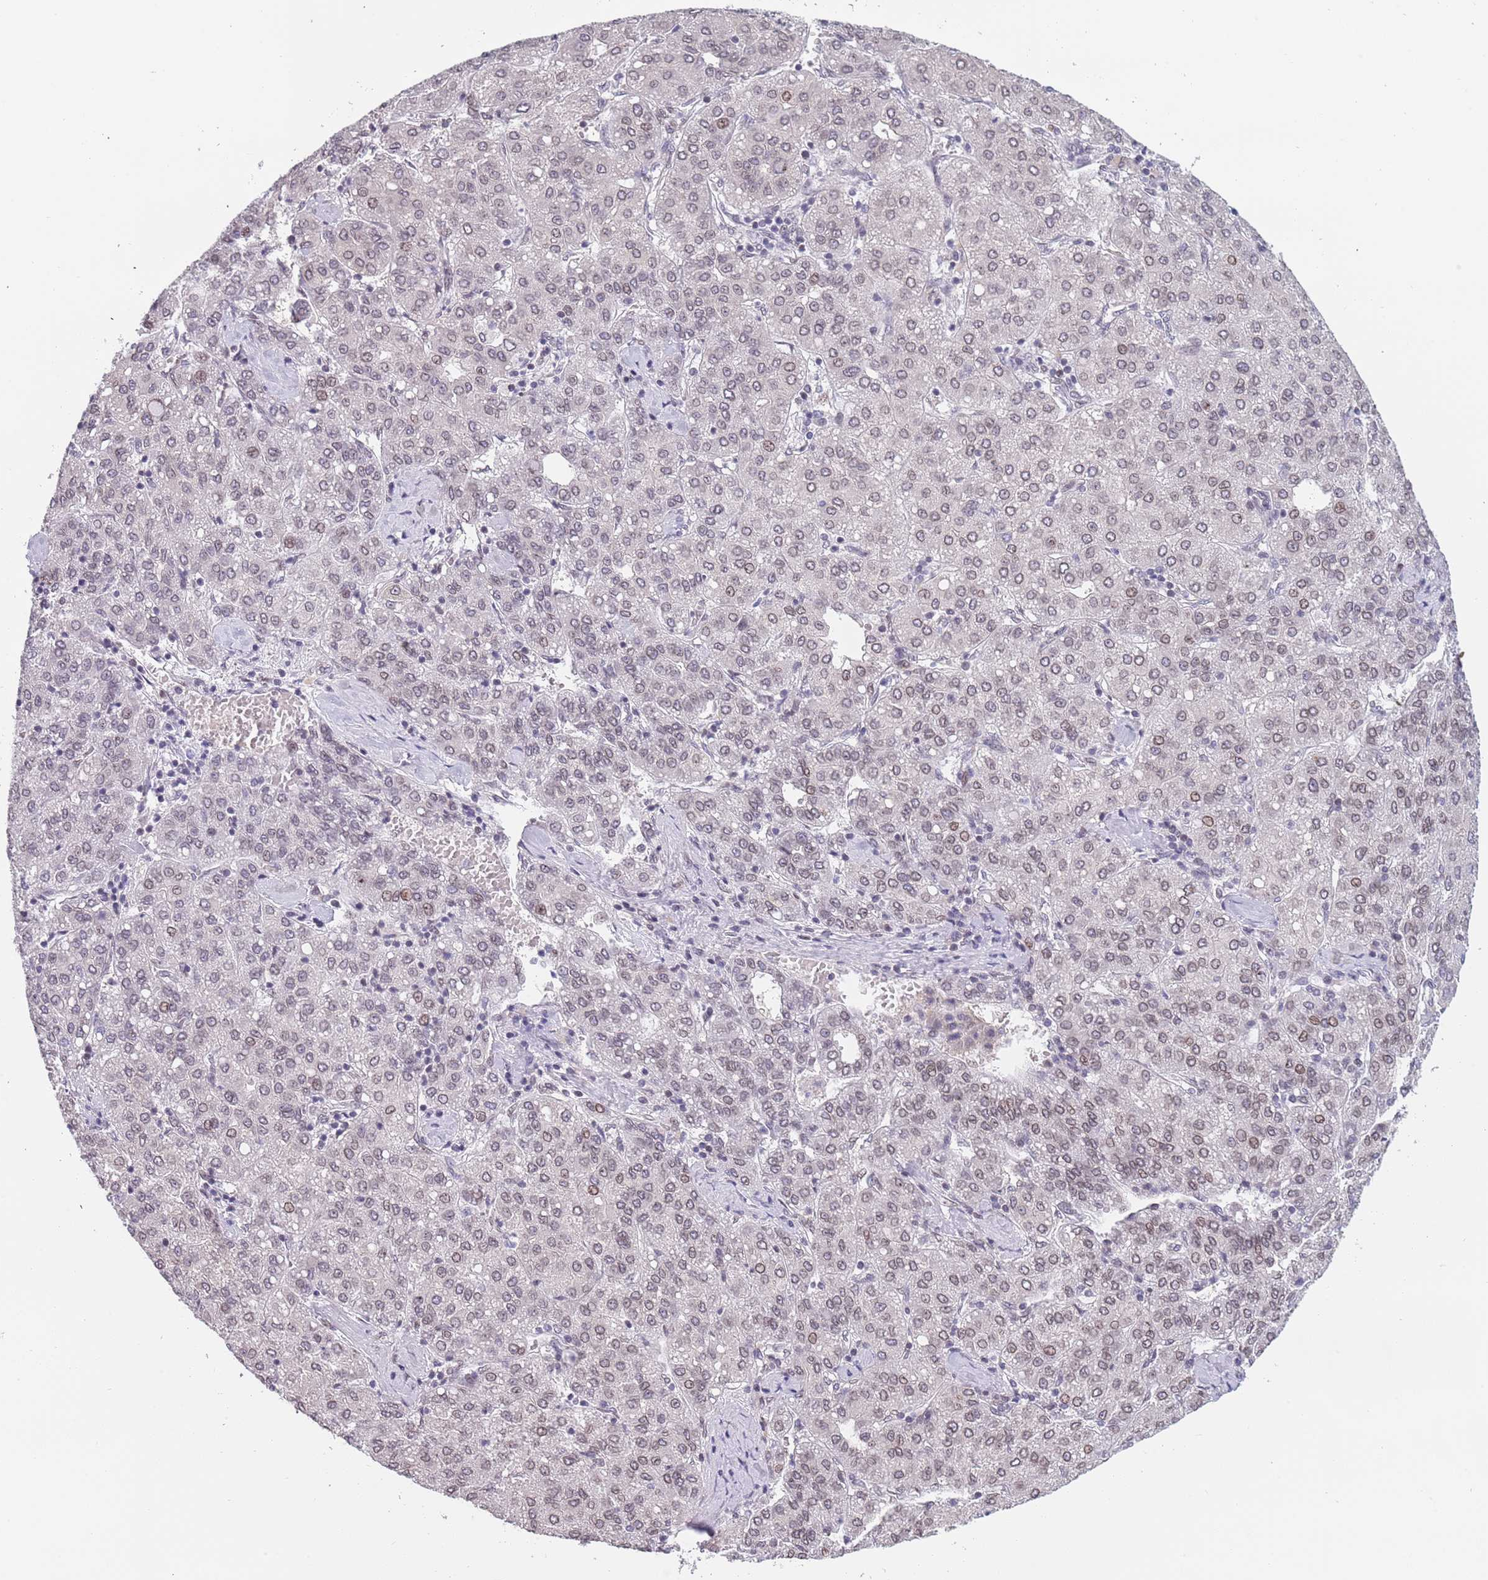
{"staining": {"intensity": "weak", "quantity": ">75%", "location": "cytoplasmic/membranous,nuclear"}, "tissue": "liver cancer", "cell_type": "Tumor cells", "image_type": "cancer", "snomed": [{"axis": "morphology", "description": "Carcinoma, Hepatocellular, NOS"}, {"axis": "topography", "description": "Liver"}], "caption": "A high-resolution photomicrograph shows immunohistochemistry staining of liver hepatocellular carcinoma, which exhibits weak cytoplasmic/membranous and nuclear staining in about >75% of tumor cells.", "gene": "KLHDC2", "patient": {"sex": "male", "age": 65}}